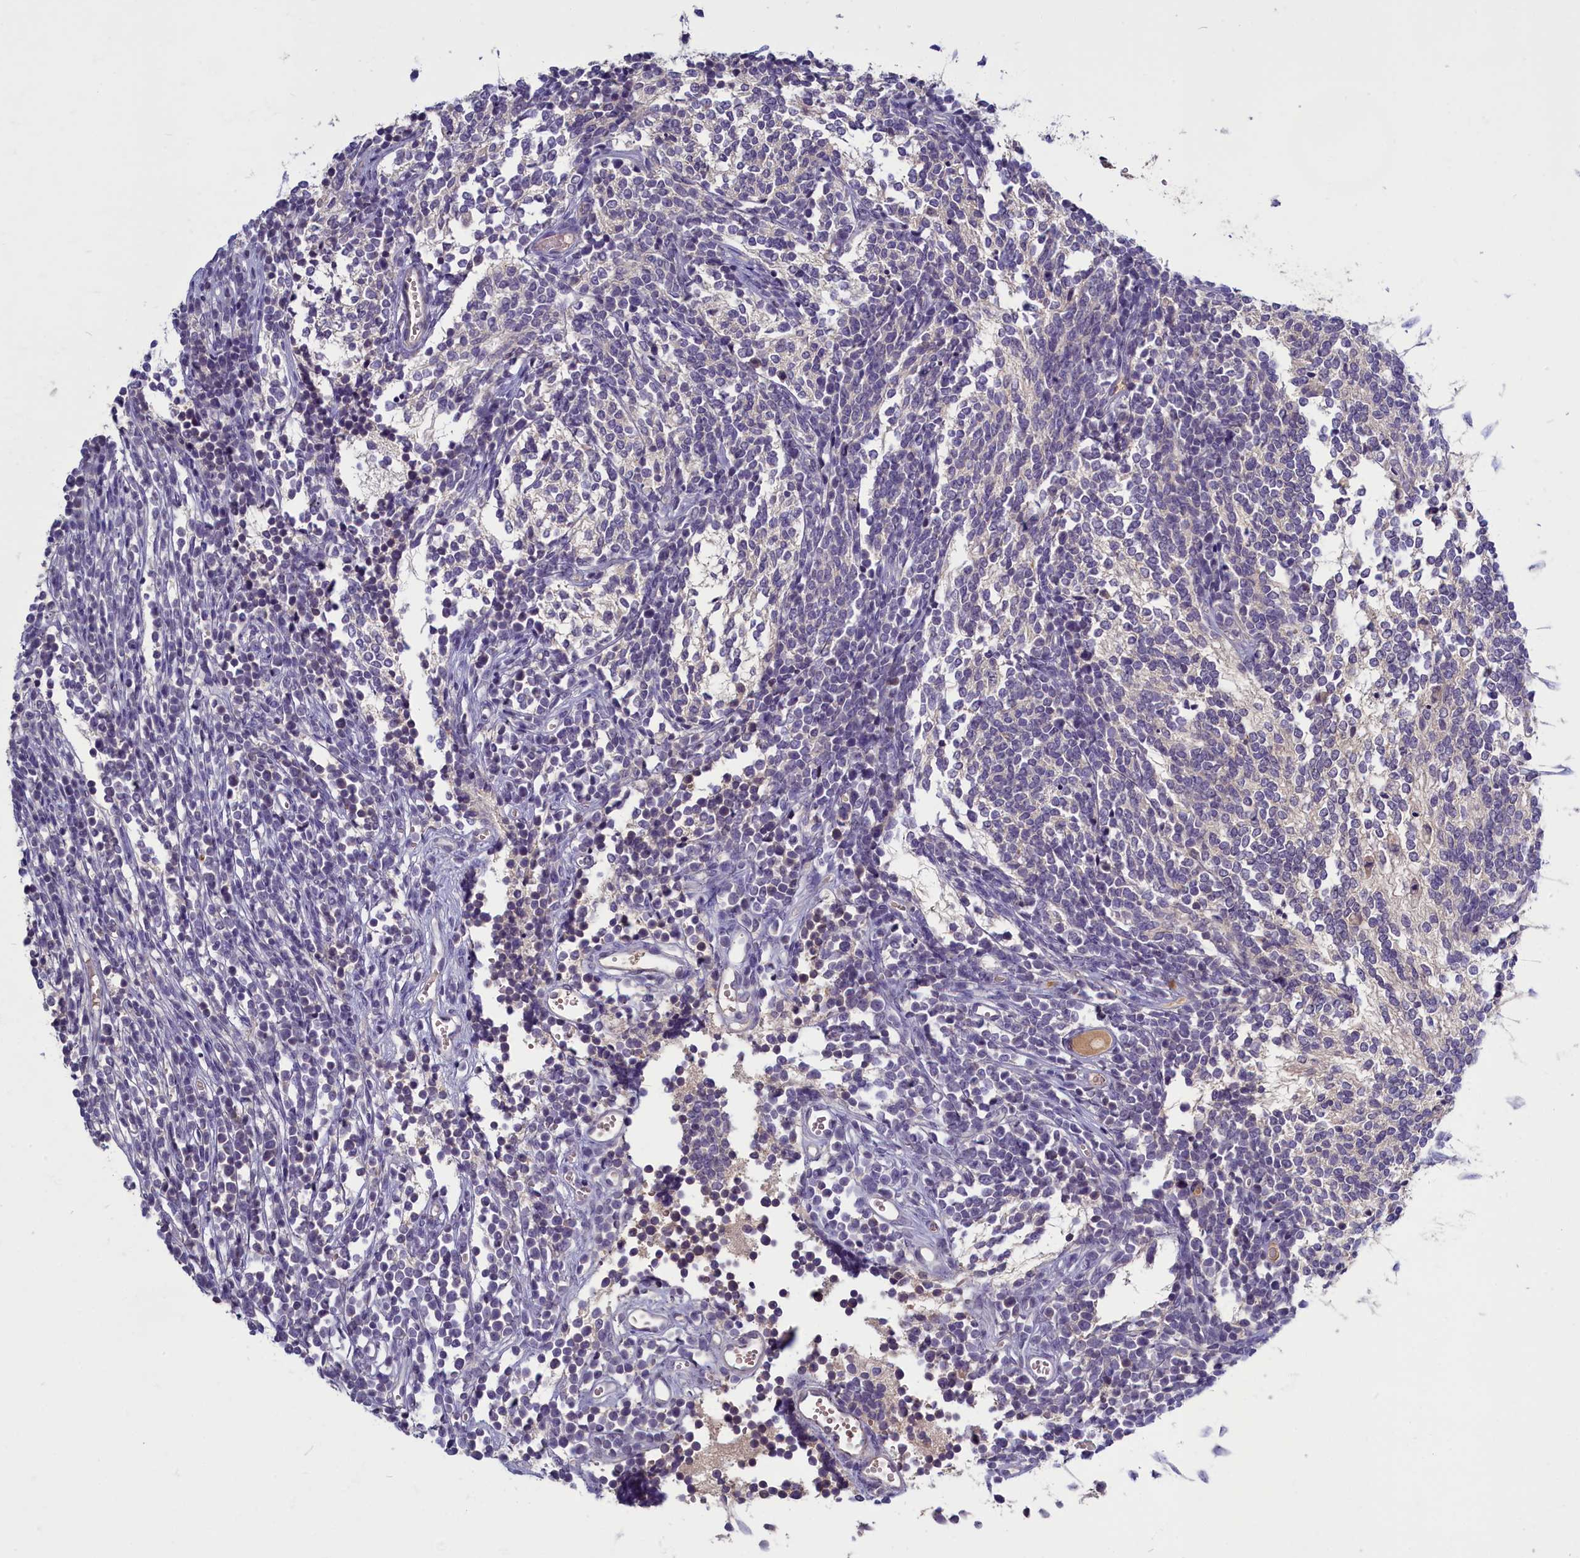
{"staining": {"intensity": "negative", "quantity": "none", "location": "none"}, "tissue": "glioma", "cell_type": "Tumor cells", "image_type": "cancer", "snomed": [{"axis": "morphology", "description": "Glioma, malignant, Low grade"}, {"axis": "topography", "description": "Brain"}], "caption": "Human glioma stained for a protein using immunohistochemistry (IHC) displays no positivity in tumor cells.", "gene": "SV2C", "patient": {"sex": "female", "age": 1}}